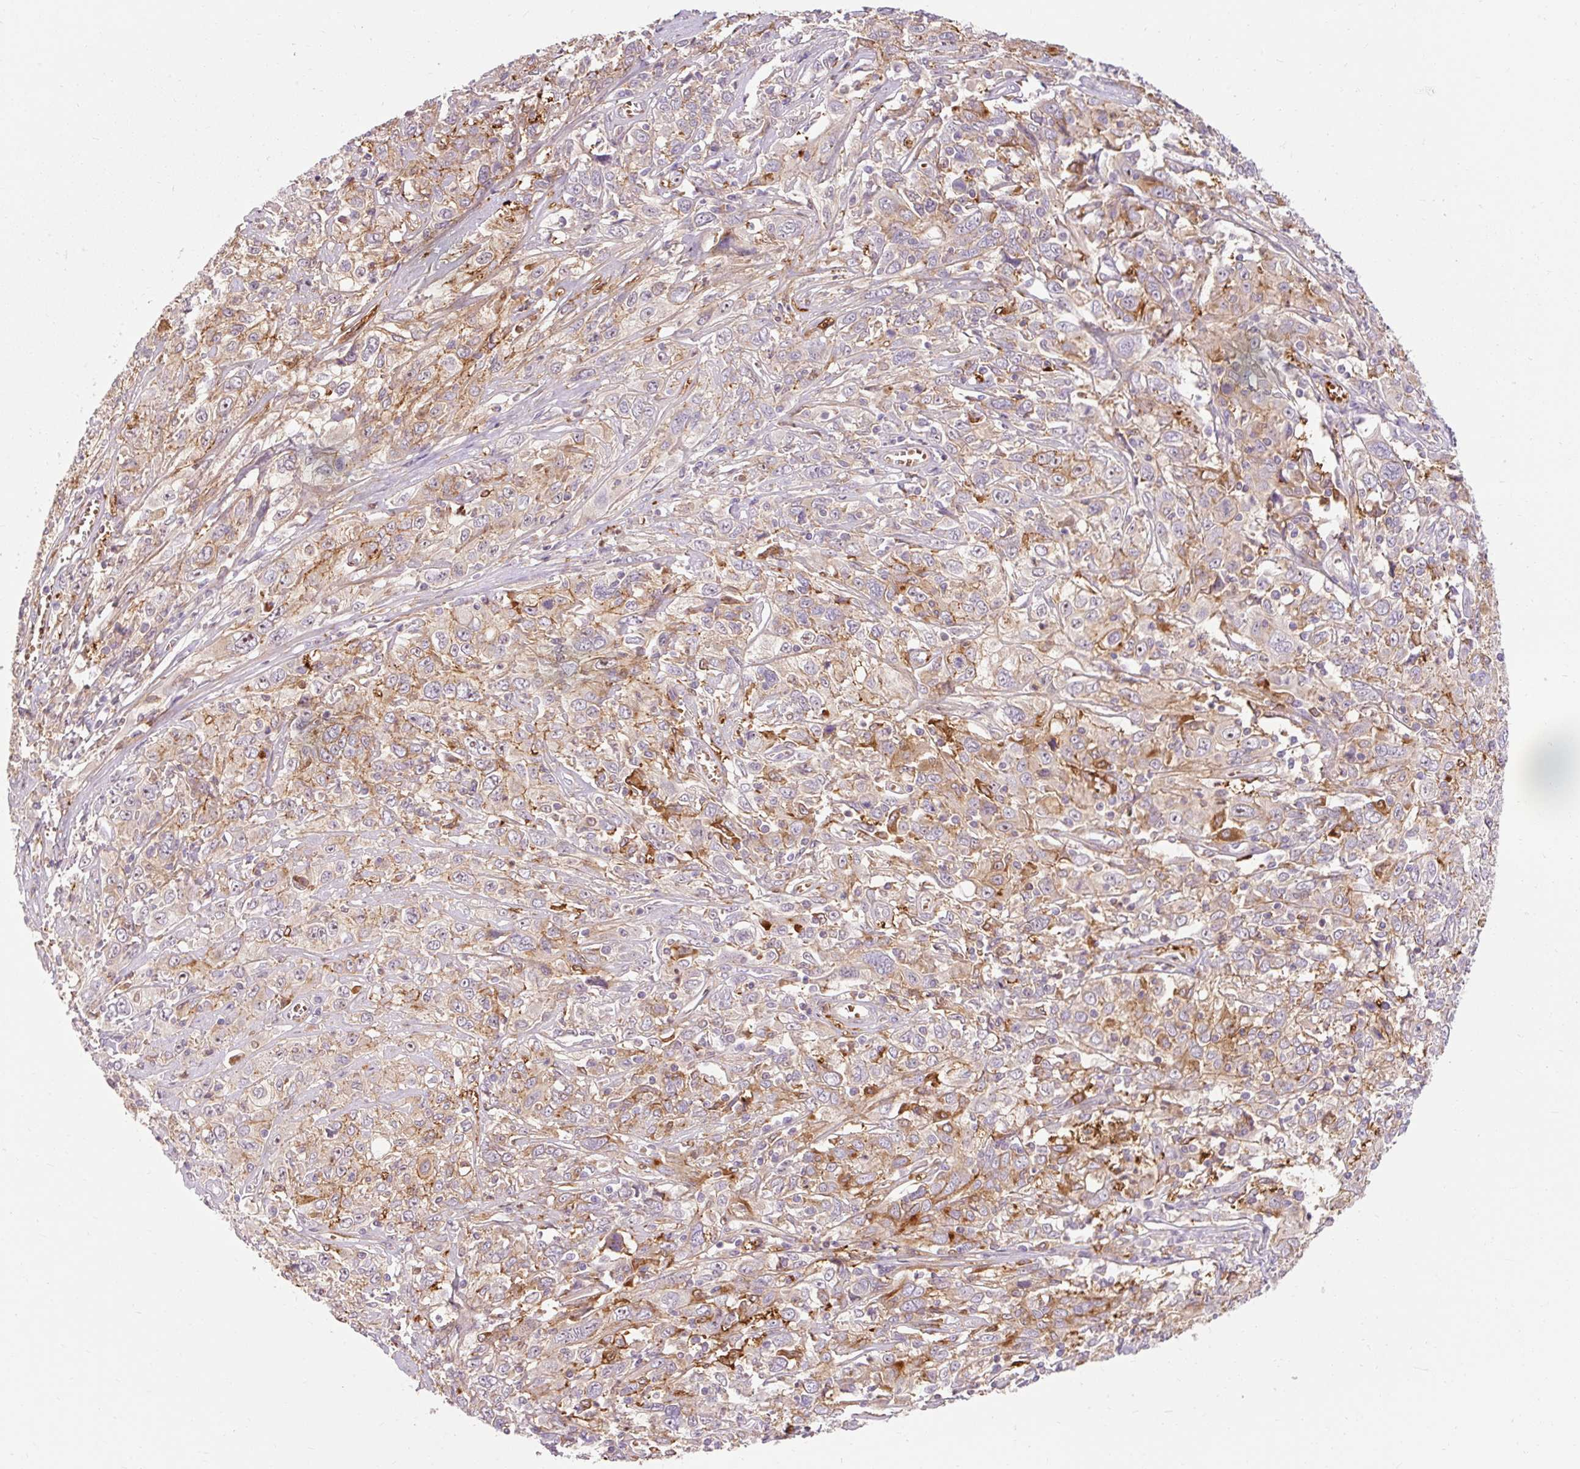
{"staining": {"intensity": "moderate", "quantity": ">75%", "location": "cytoplasmic/membranous"}, "tissue": "cervical cancer", "cell_type": "Tumor cells", "image_type": "cancer", "snomed": [{"axis": "morphology", "description": "Squamous cell carcinoma, NOS"}, {"axis": "topography", "description": "Cervix"}], "caption": "A high-resolution micrograph shows immunohistochemistry staining of cervical cancer (squamous cell carcinoma), which demonstrates moderate cytoplasmic/membranous staining in about >75% of tumor cells.", "gene": "CEBPZ", "patient": {"sex": "female", "age": 46}}